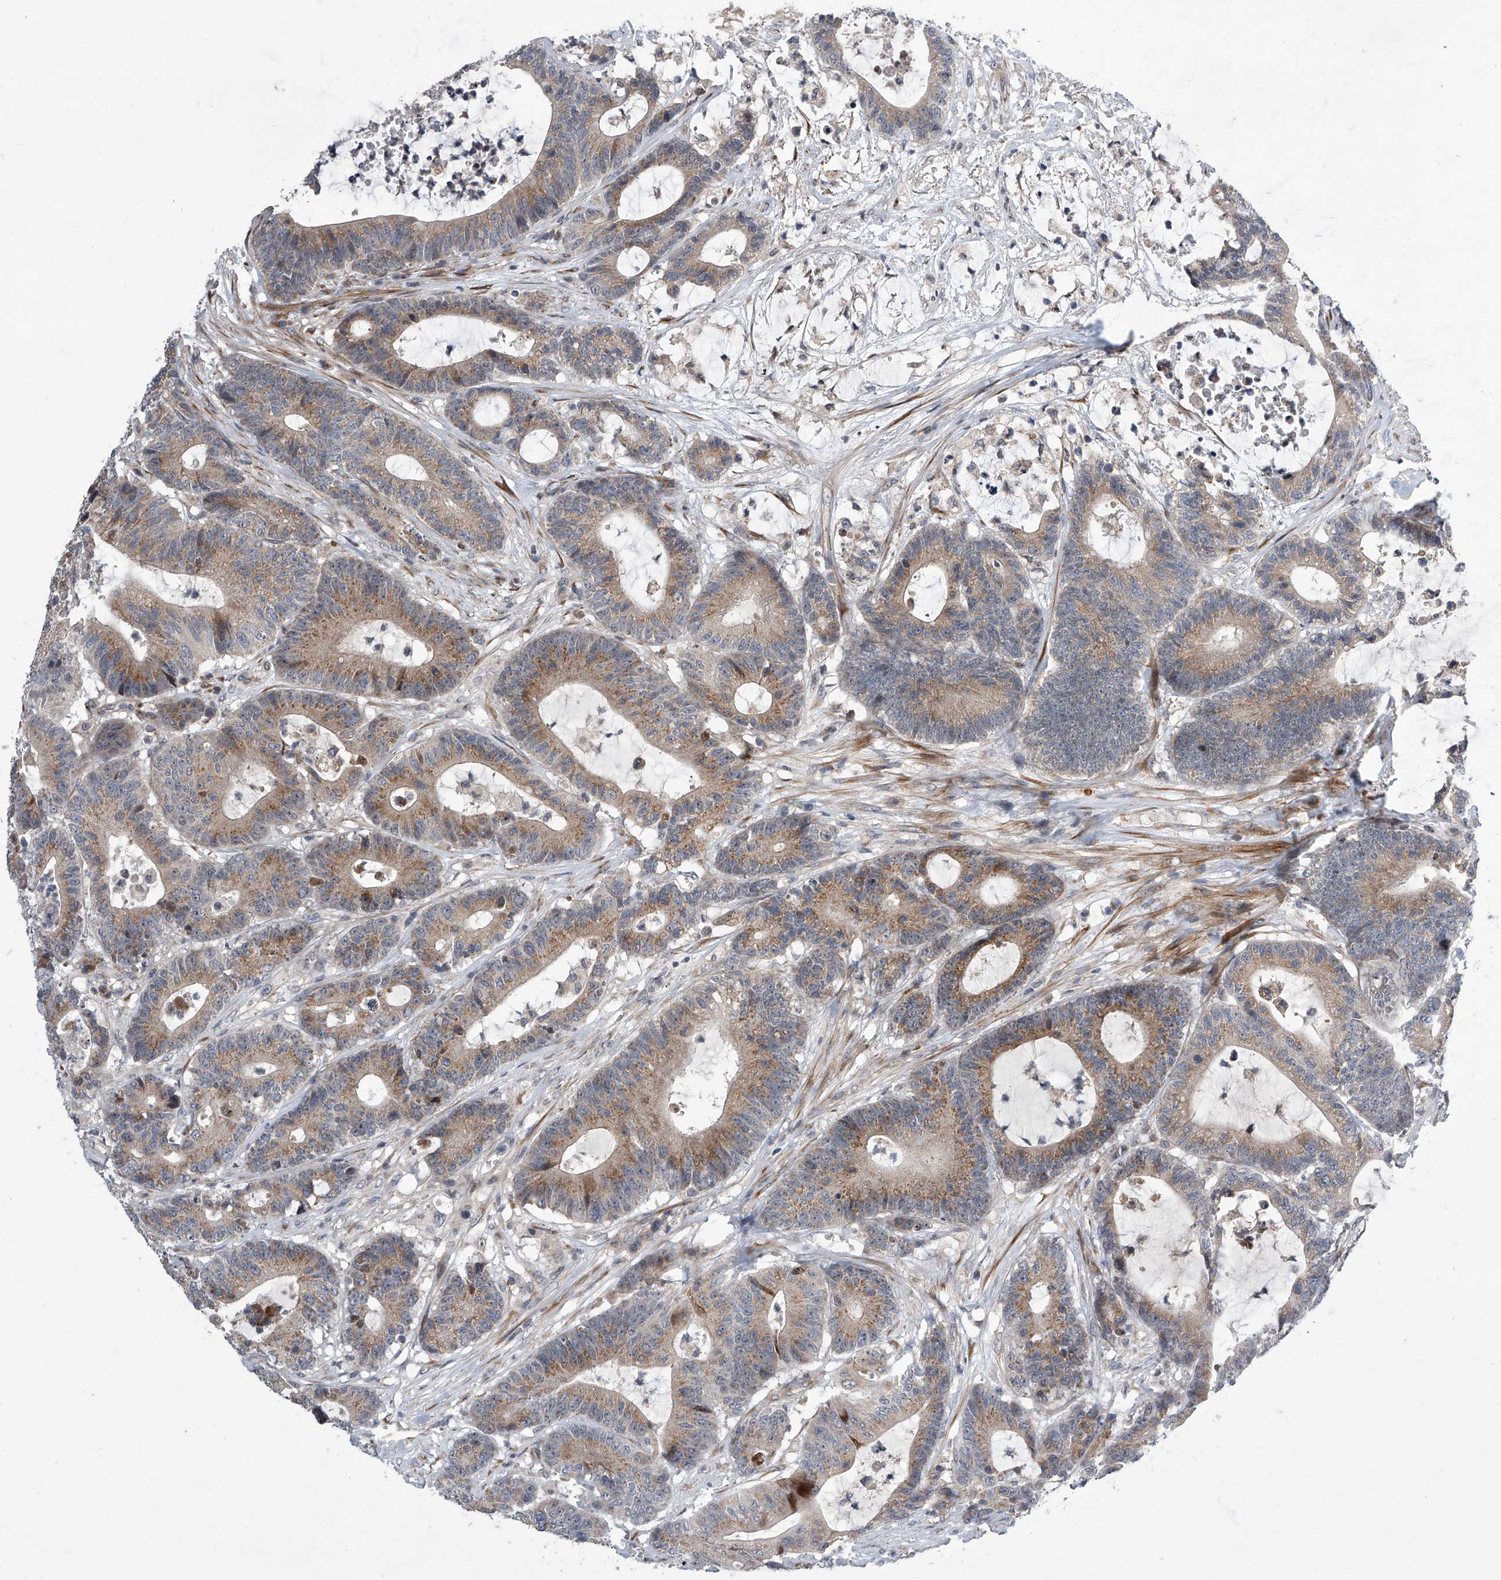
{"staining": {"intensity": "moderate", "quantity": ">75%", "location": "cytoplasmic/membranous"}, "tissue": "colorectal cancer", "cell_type": "Tumor cells", "image_type": "cancer", "snomed": [{"axis": "morphology", "description": "Adenocarcinoma, NOS"}, {"axis": "topography", "description": "Colon"}], "caption": "High-magnification brightfield microscopy of colorectal cancer stained with DAB (3,3'-diaminobenzidine) (brown) and counterstained with hematoxylin (blue). tumor cells exhibit moderate cytoplasmic/membranous expression is appreciated in approximately>75% of cells.", "gene": "DLGAP2", "patient": {"sex": "female", "age": 84}}